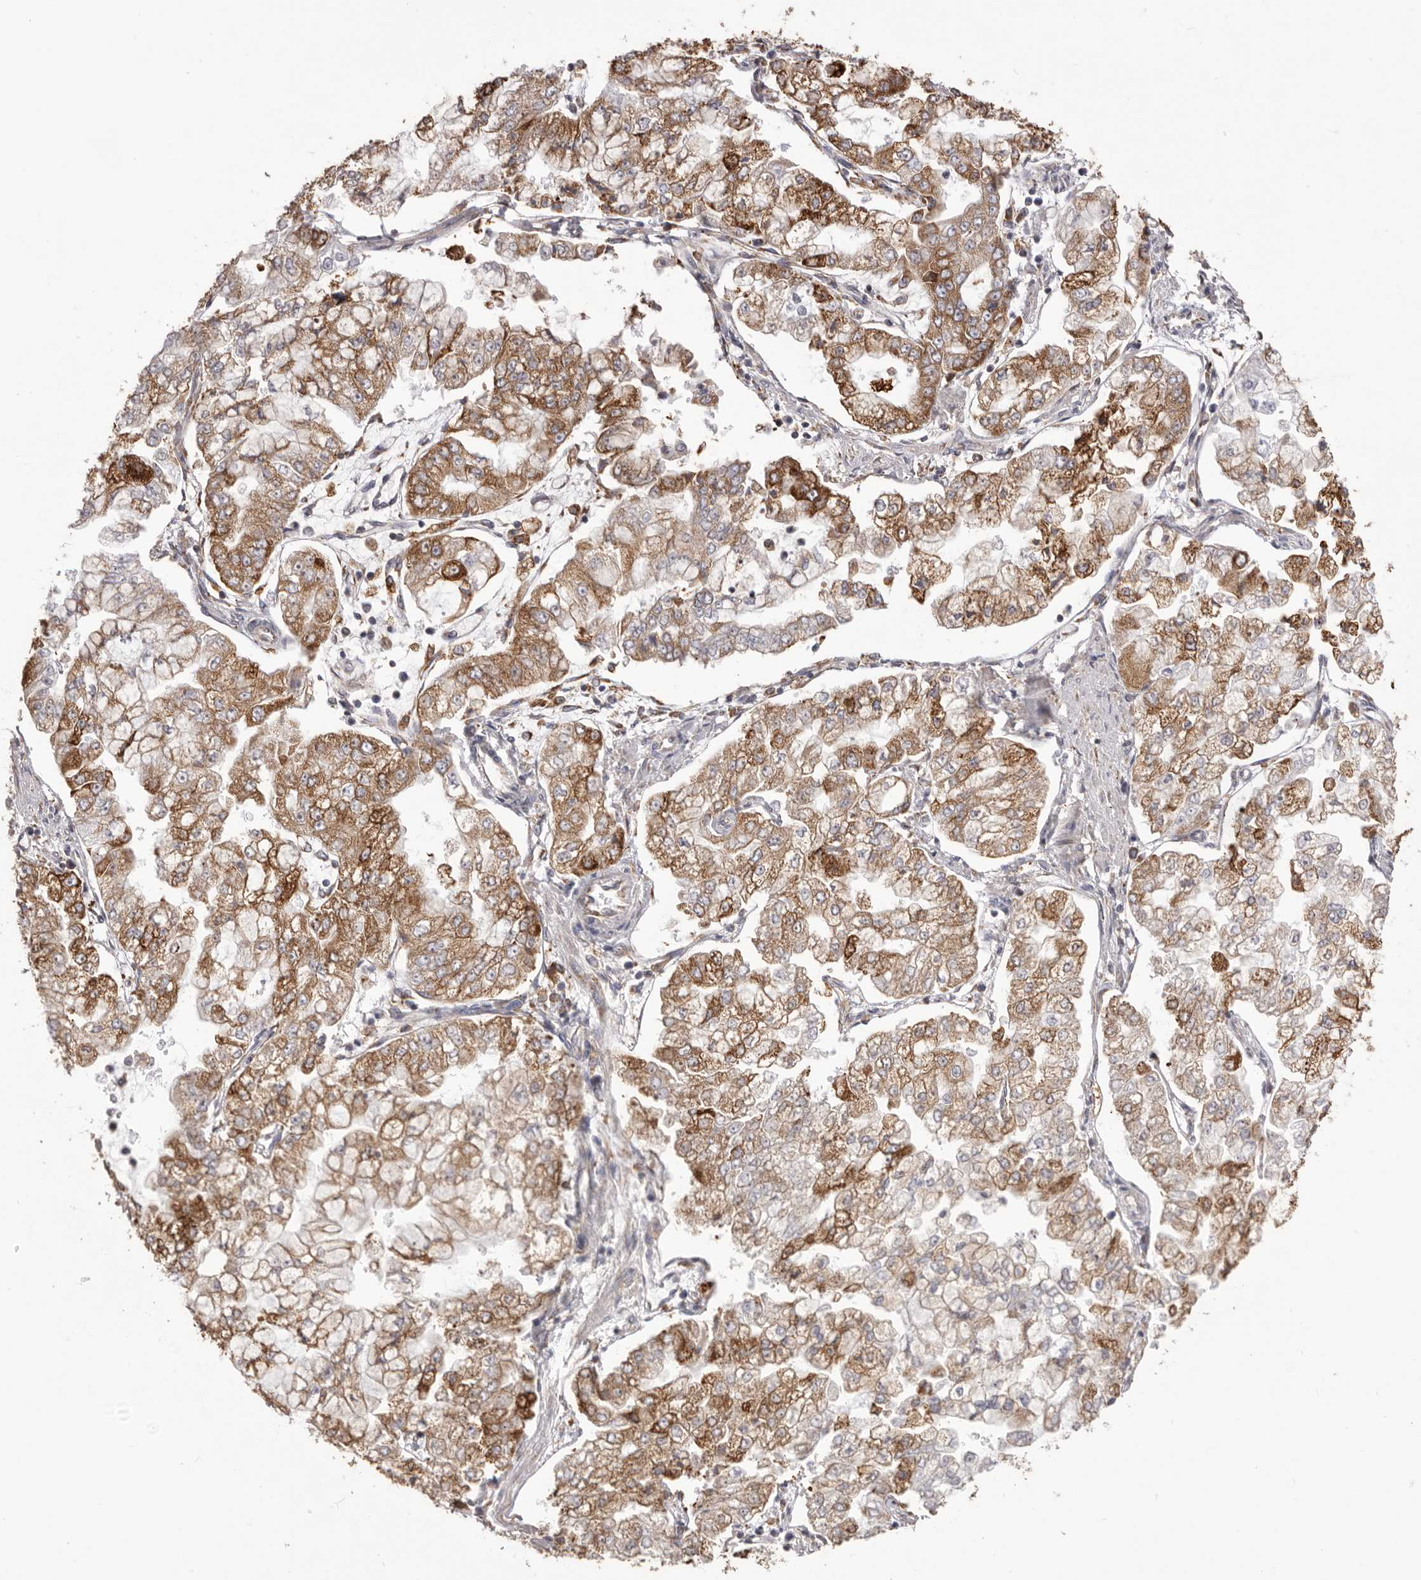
{"staining": {"intensity": "moderate", "quantity": ">75%", "location": "cytoplasmic/membranous"}, "tissue": "stomach cancer", "cell_type": "Tumor cells", "image_type": "cancer", "snomed": [{"axis": "morphology", "description": "Adenocarcinoma, NOS"}, {"axis": "topography", "description": "Stomach"}], "caption": "This histopathology image demonstrates IHC staining of human stomach adenocarcinoma, with medium moderate cytoplasmic/membranous staining in about >75% of tumor cells.", "gene": "QRSL1", "patient": {"sex": "male", "age": 76}}